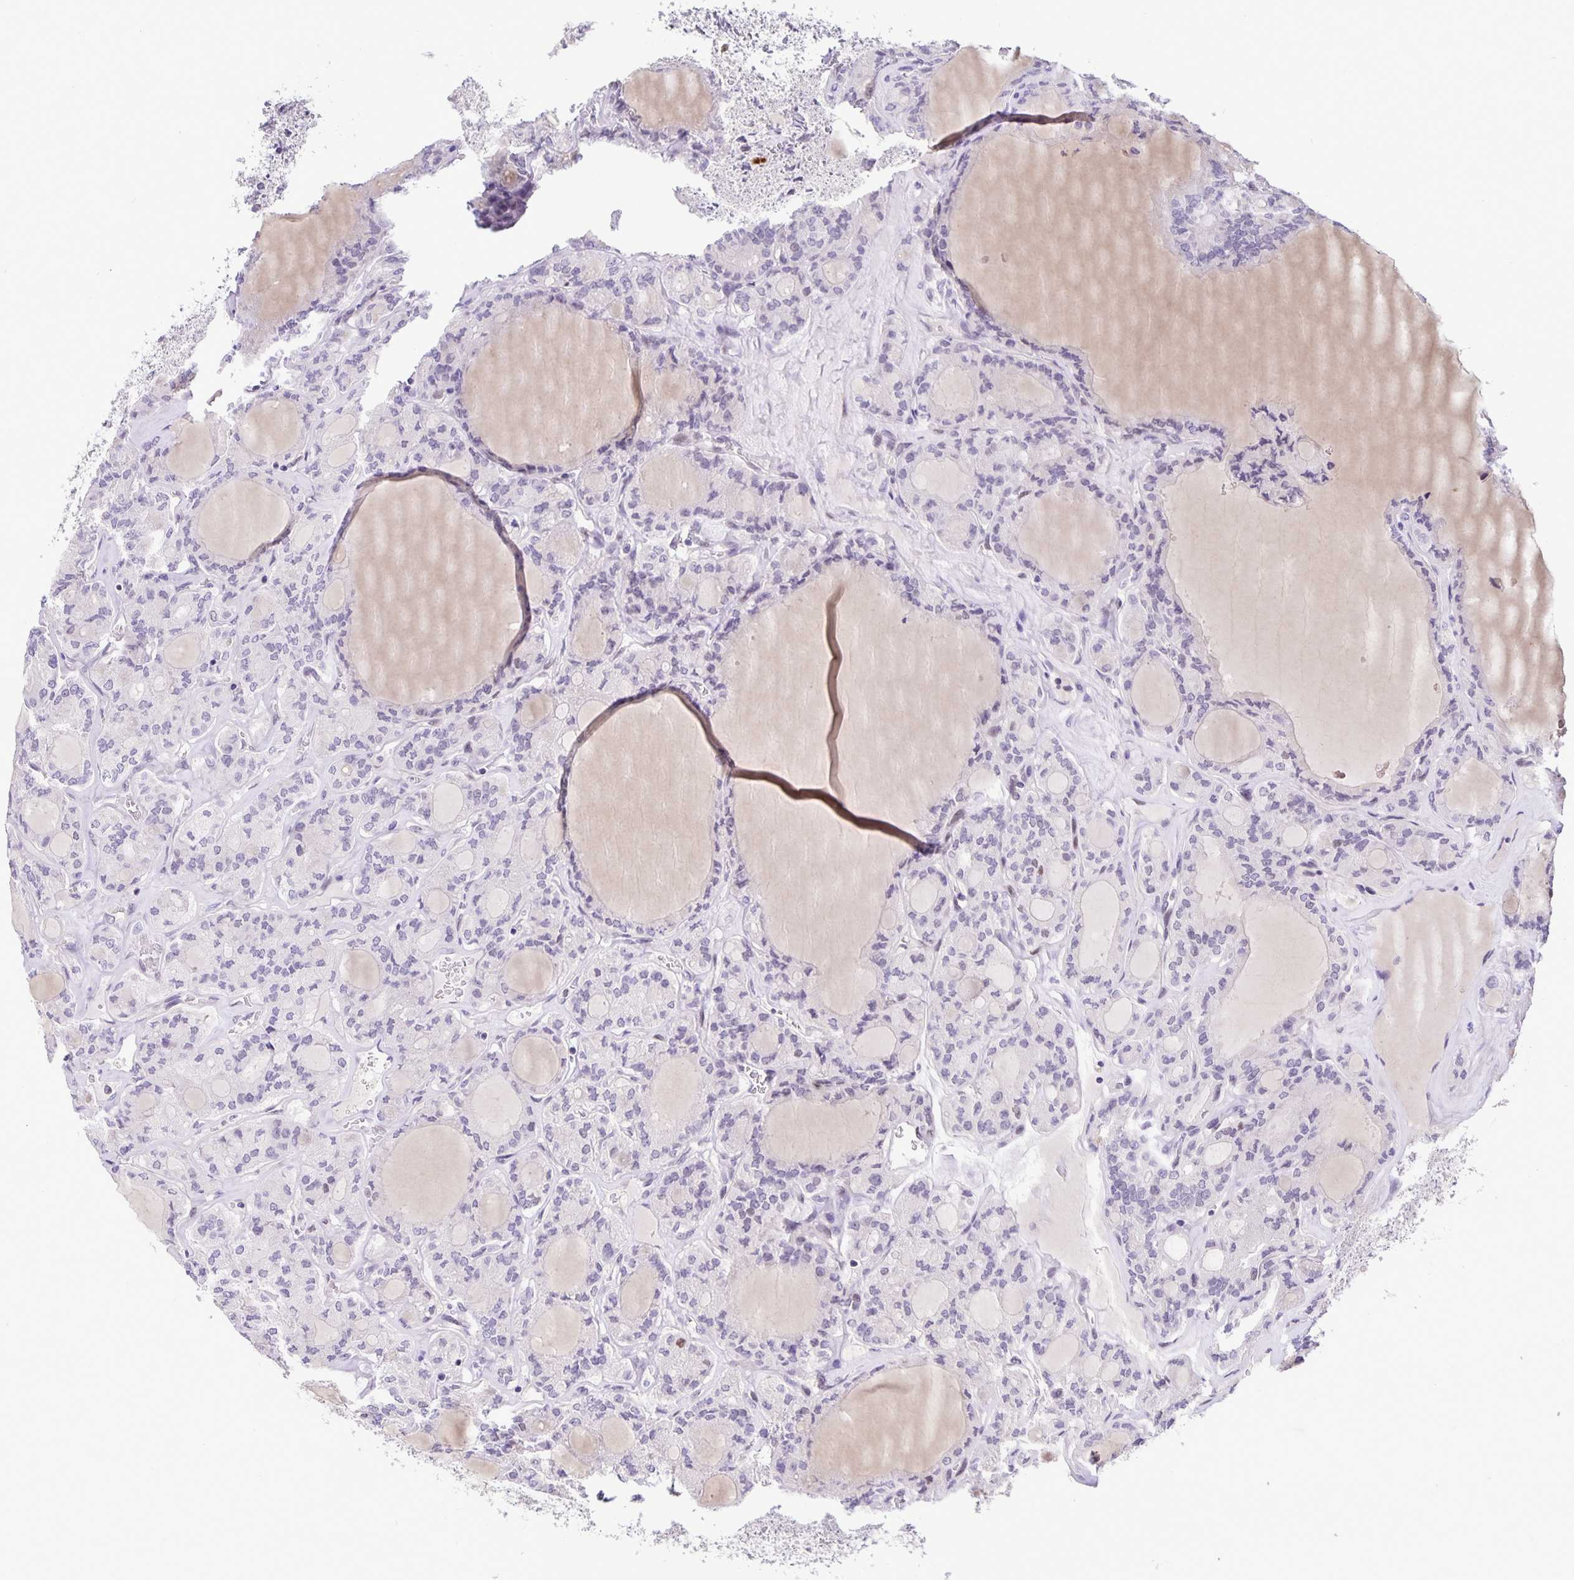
{"staining": {"intensity": "negative", "quantity": "none", "location": "none"}, "tissue": "thyroid cancer", "cell_type": "Tumor cells", "image_type": "cancer", "snomed": [{"axis": "morphology", "description": "Papillary adenocarcinoma, NOS"}, {"axis": "topography", "description": "Thyroid gland"}], "caption": "DAB (3,3'-diaminobenzidine) immunohistochemical staining of human thyroid papillary adenocarcinoma displays no significant staining in tumor cells.", "gene": "FOSL2", "patient": {"sex": "male", "age": 87}}